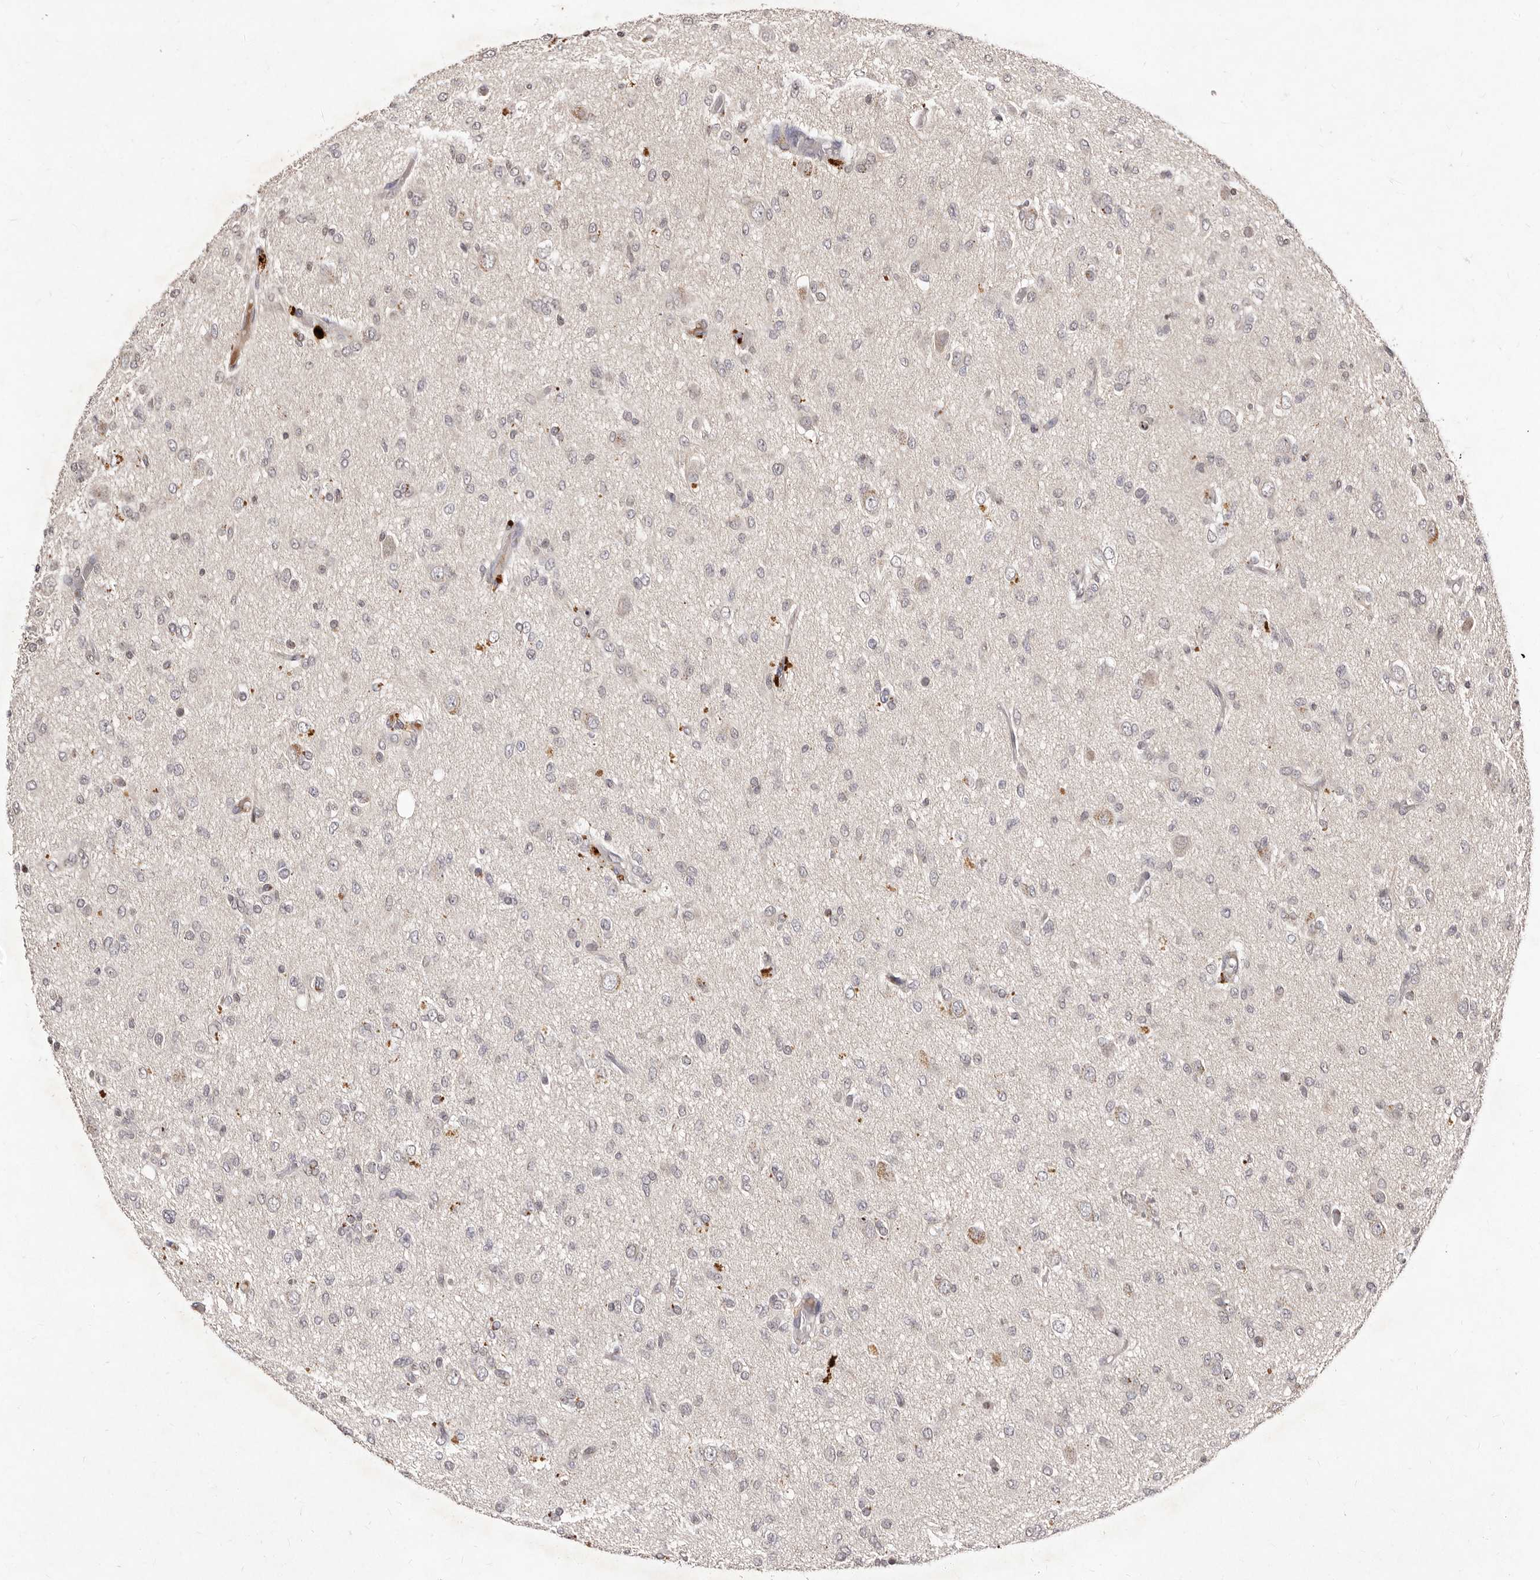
{"staining": {"intensity": "negative", "quantity": "none", "location": "none"}, "tissue": "glioma", "cell_type": "Tumor cells", "image_type": "cancer", "snomed": [{"axis": "morphology", "description": "Glioma, malignant, High grade"}, {"axis": "topography", "description": "Brain"}], "caption": "Tumor cells show no significant expression in glioma. (IHC, brightfield microscopy, high magnification).", "gene": "LCORL", "patient": {"sex": "female", "age": 59}}